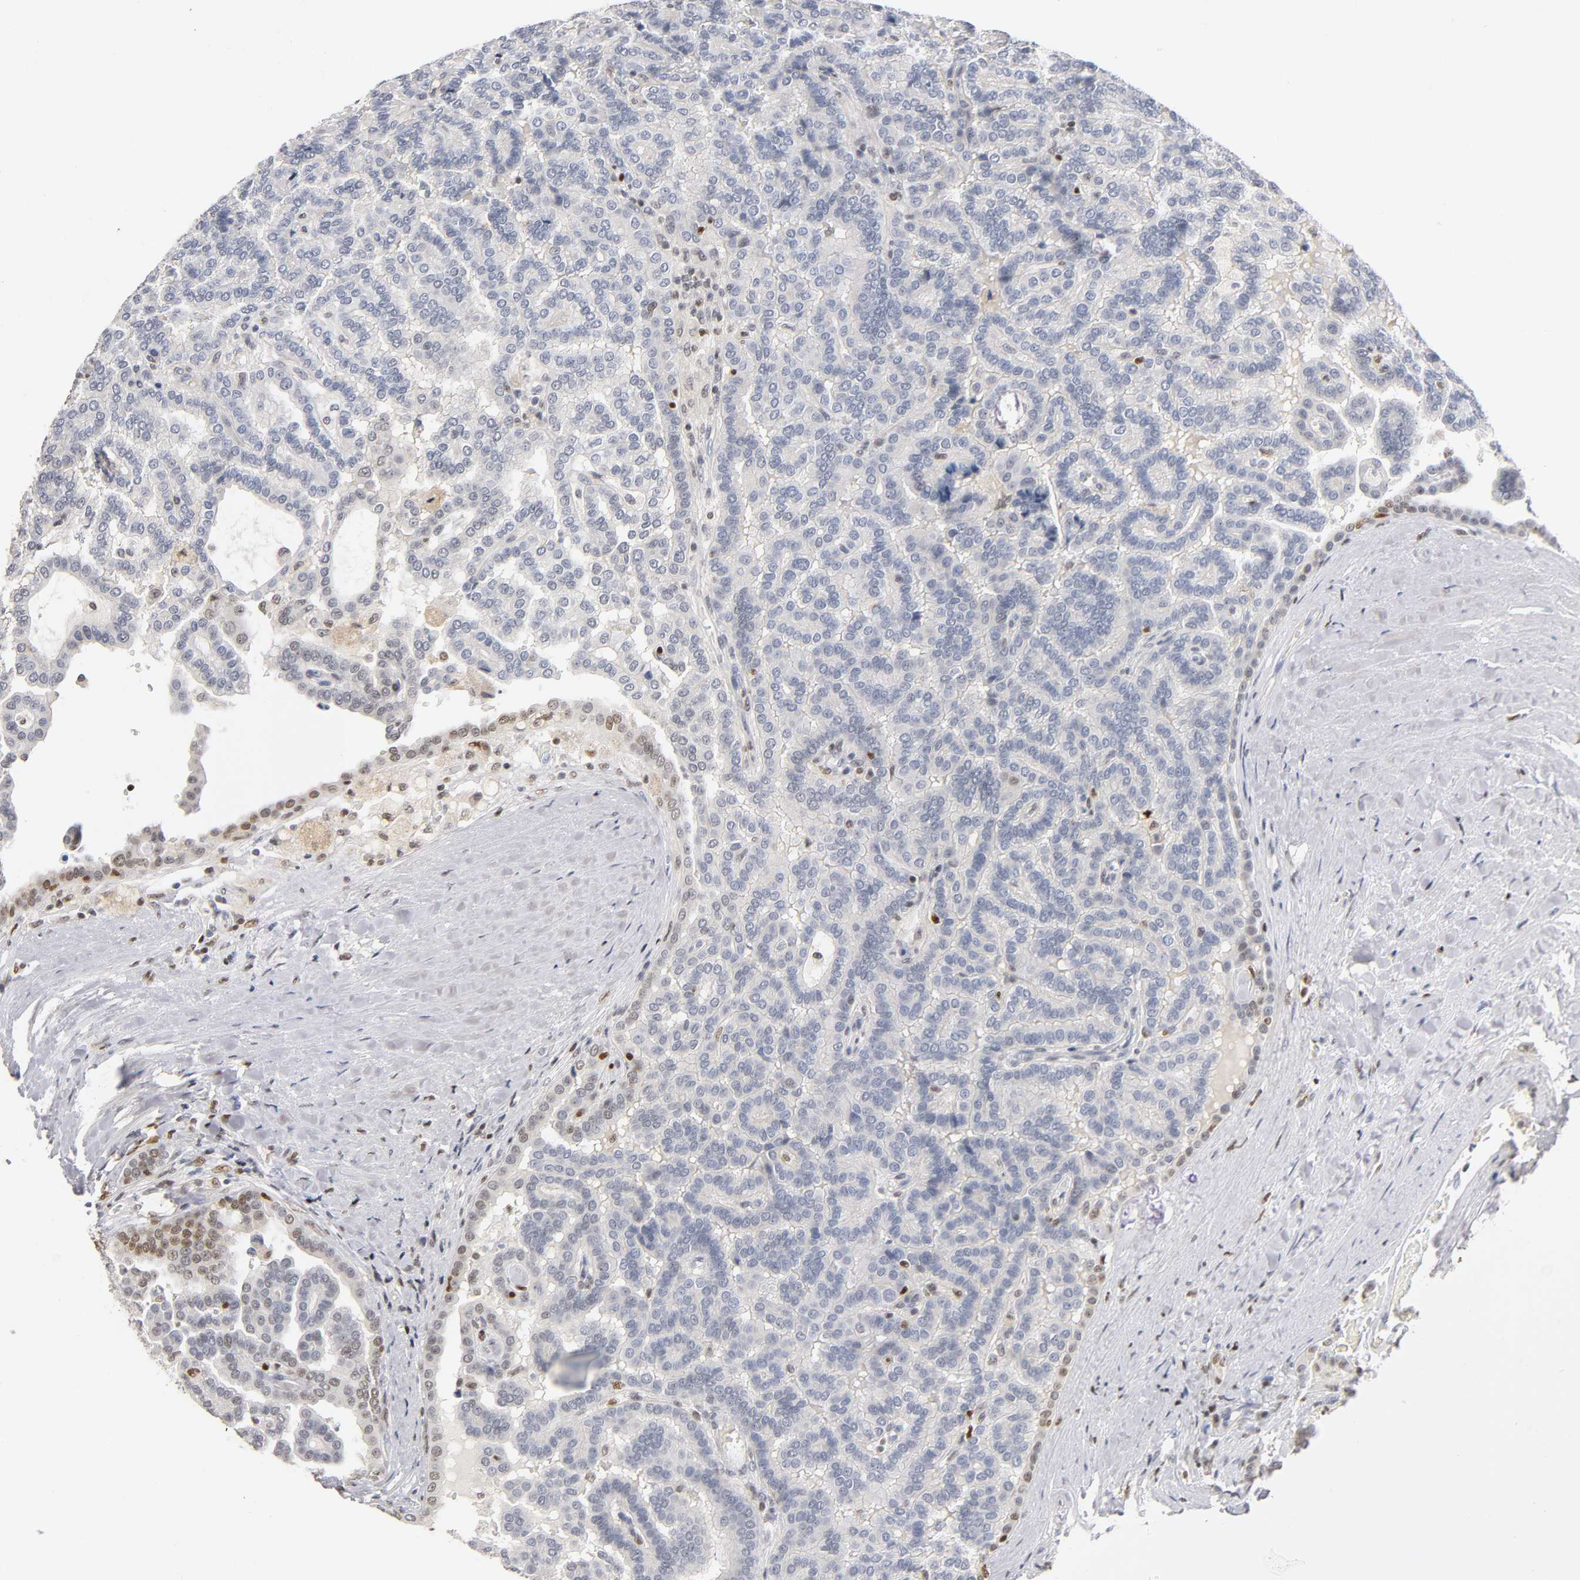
{"staining": {"intensity": "weak", "quantity": "25%-75%", "location": "nuclear"}, "tissue": "renal cancer", "cell_type": "Tumor cells", "image_type": "cancer", "snomed": [{"axis": "morphology", "description": "Adenocarcinoma, NOS"}, {"axis": "topography", "description": "Kidney"}], "caption": "This is a histology image of IHC staining of renal cancer, which shows weak positivity in the nuclear of tumor cells.", "gene": "RUNX1", "patient": {"sex": "male", "age": 61}}